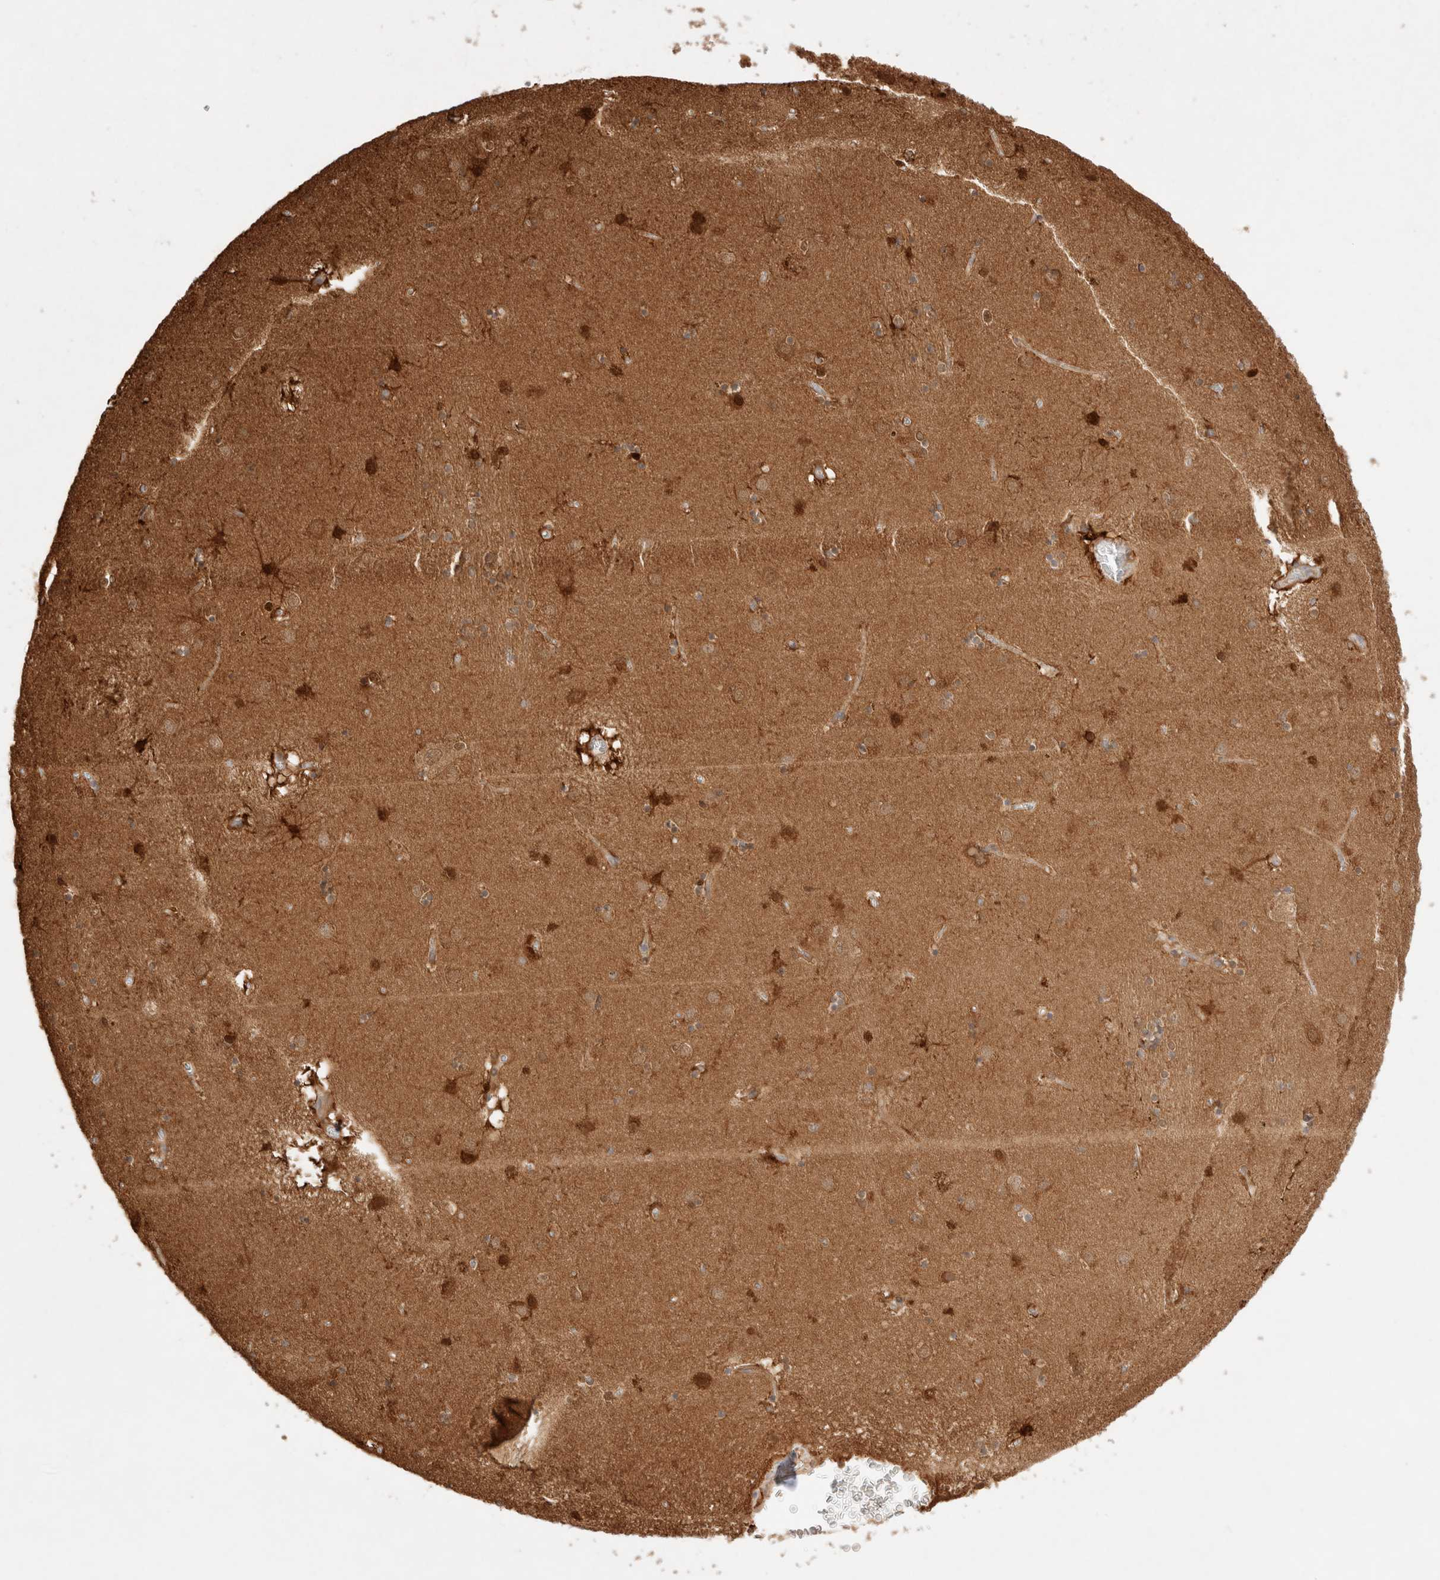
{"staining": {"intensity": "strong", "quantity": "25%-75%", "location": "cytoplasmic/membranous,nuclear"}, "tissue": "caudate", "cell_type": "Glial cells", "image_type": "normal", "snomed": [{"axis": "morphology", "description": "Normal tissue, NOS"}, {"axis": "topography", "description": "Lateral ventricle wall"}], "caption": "A histopathology image of caudate stained for a protein demonstrates strong cytoplasmic/membranous,nuclear brown staining in glial cells. (Brightfield microscopy of DAB IHC at high magnification).", "gene": "STARD10", "patient": {"sex": "male", "age": 70}}